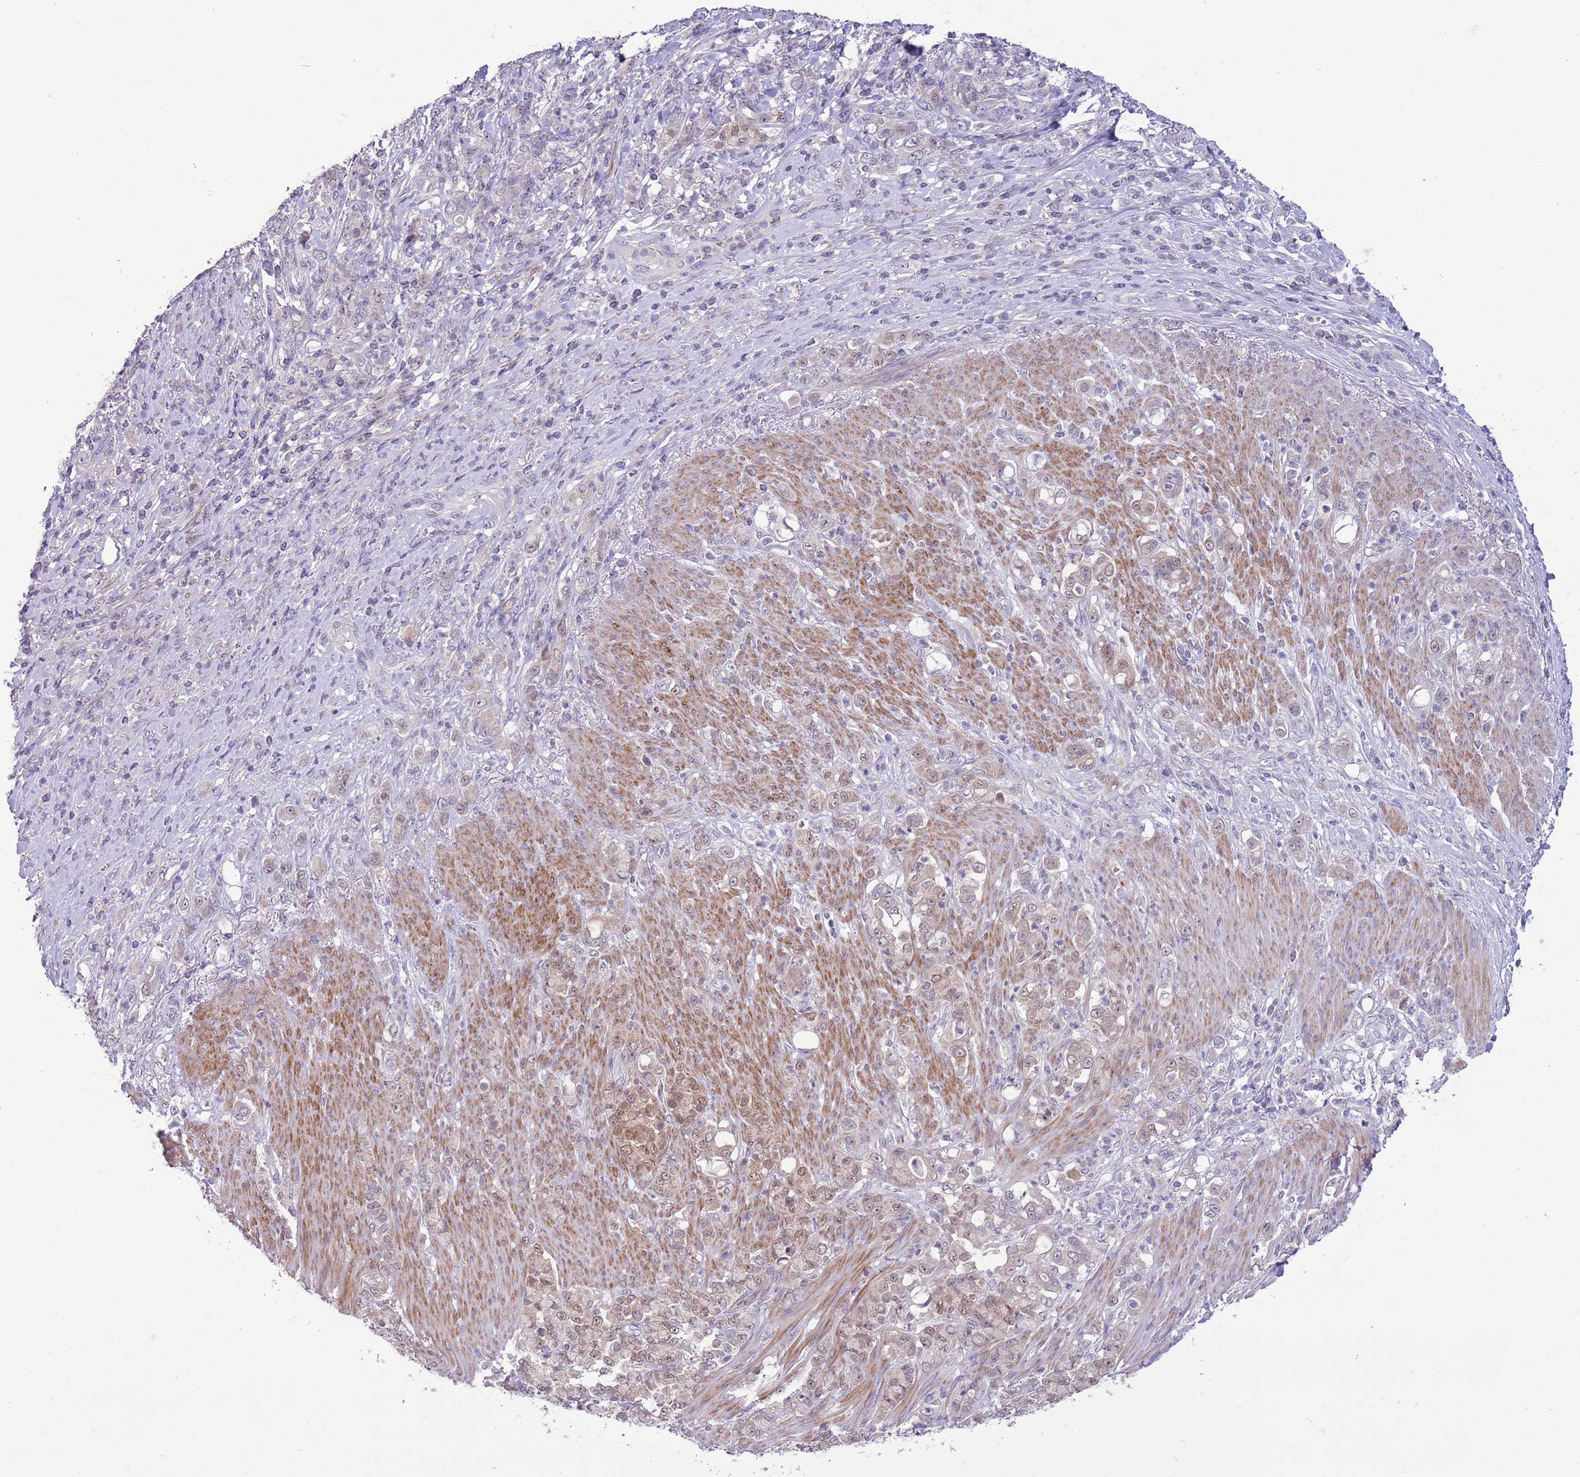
{"staining": {"intensity": "weak", "quantity": "<25%", "location": "cytoplasmic/membranous"}, "tissue": "stomach cancer", "cell_type": "Tumor cells", "image_type": "cancer", "snomed": [{"axis": "morphology", "description": "Normal tissue, NOS"}, {"axis": "morphology", "description": "Adenocarcinoma, NOS"}, {"axis": "topography", "description": "Stomach"}], "caption": "Protein analysis of stomach adenocarcinoma reveals no significant staining in tumor cells.", "gene": "GALK2", "patient": {"sex": "female", "age": 79}}